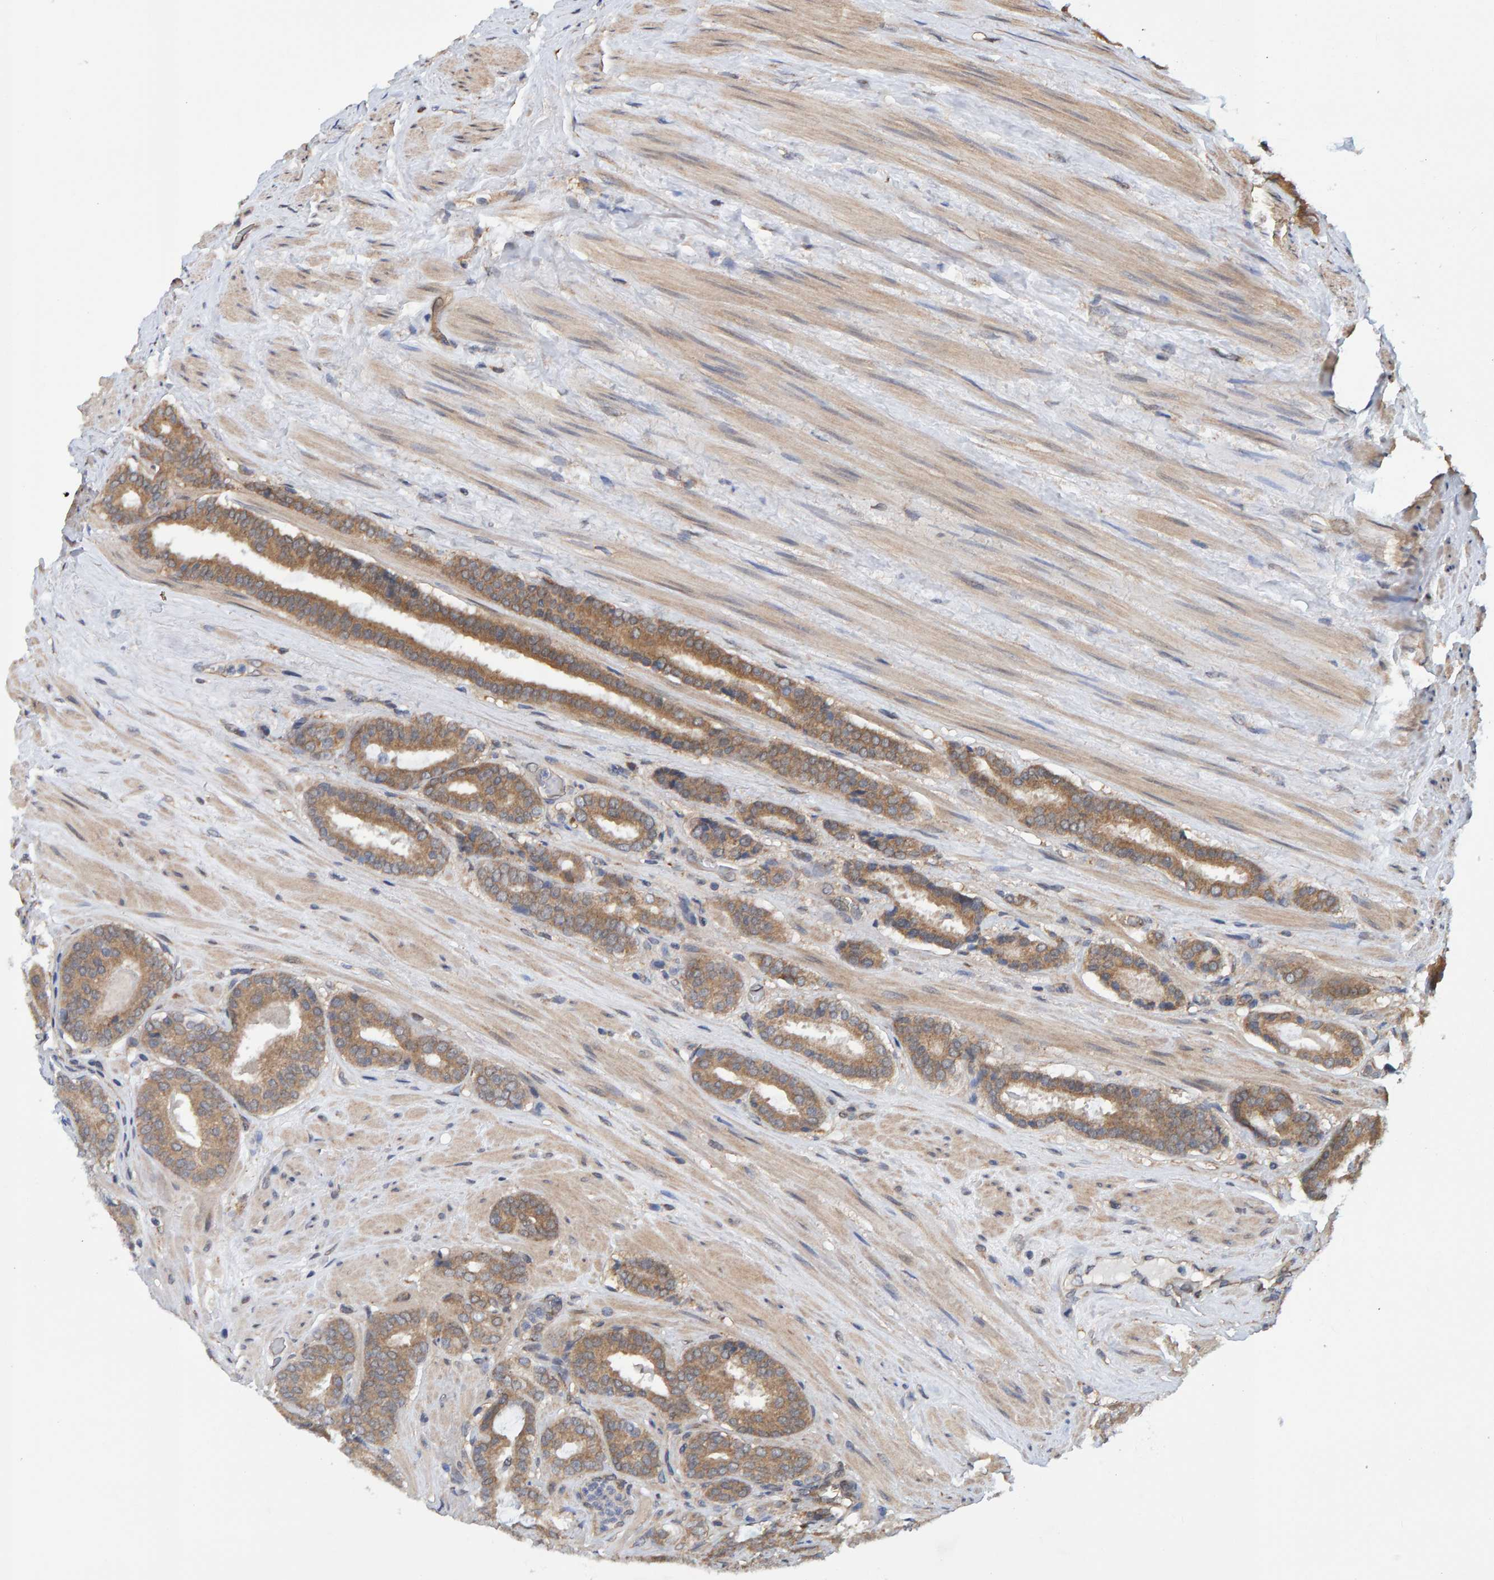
{"staining": {"intensity": "moderate", "quantity": ">75%", "location": "cytoplasmic/membranous"}, "tissue": "prostate cancer", "cell_type": "Tumor cells", "image_type": "cancer", "snomed": [{"axis": "morphology", "description": "Adenocarcinoma, Low grade"}, {"axis": "topography", "description": "Prostate"}], "caption": "Protein expression analysis of human low-grade adenocarcinoma (prostate) reveals moderate cytoplasmic/membranous expression in approximately >75% of tumor cells.", "gene": "SCRN2", "patient": {"sex": "male", "age": 69}}